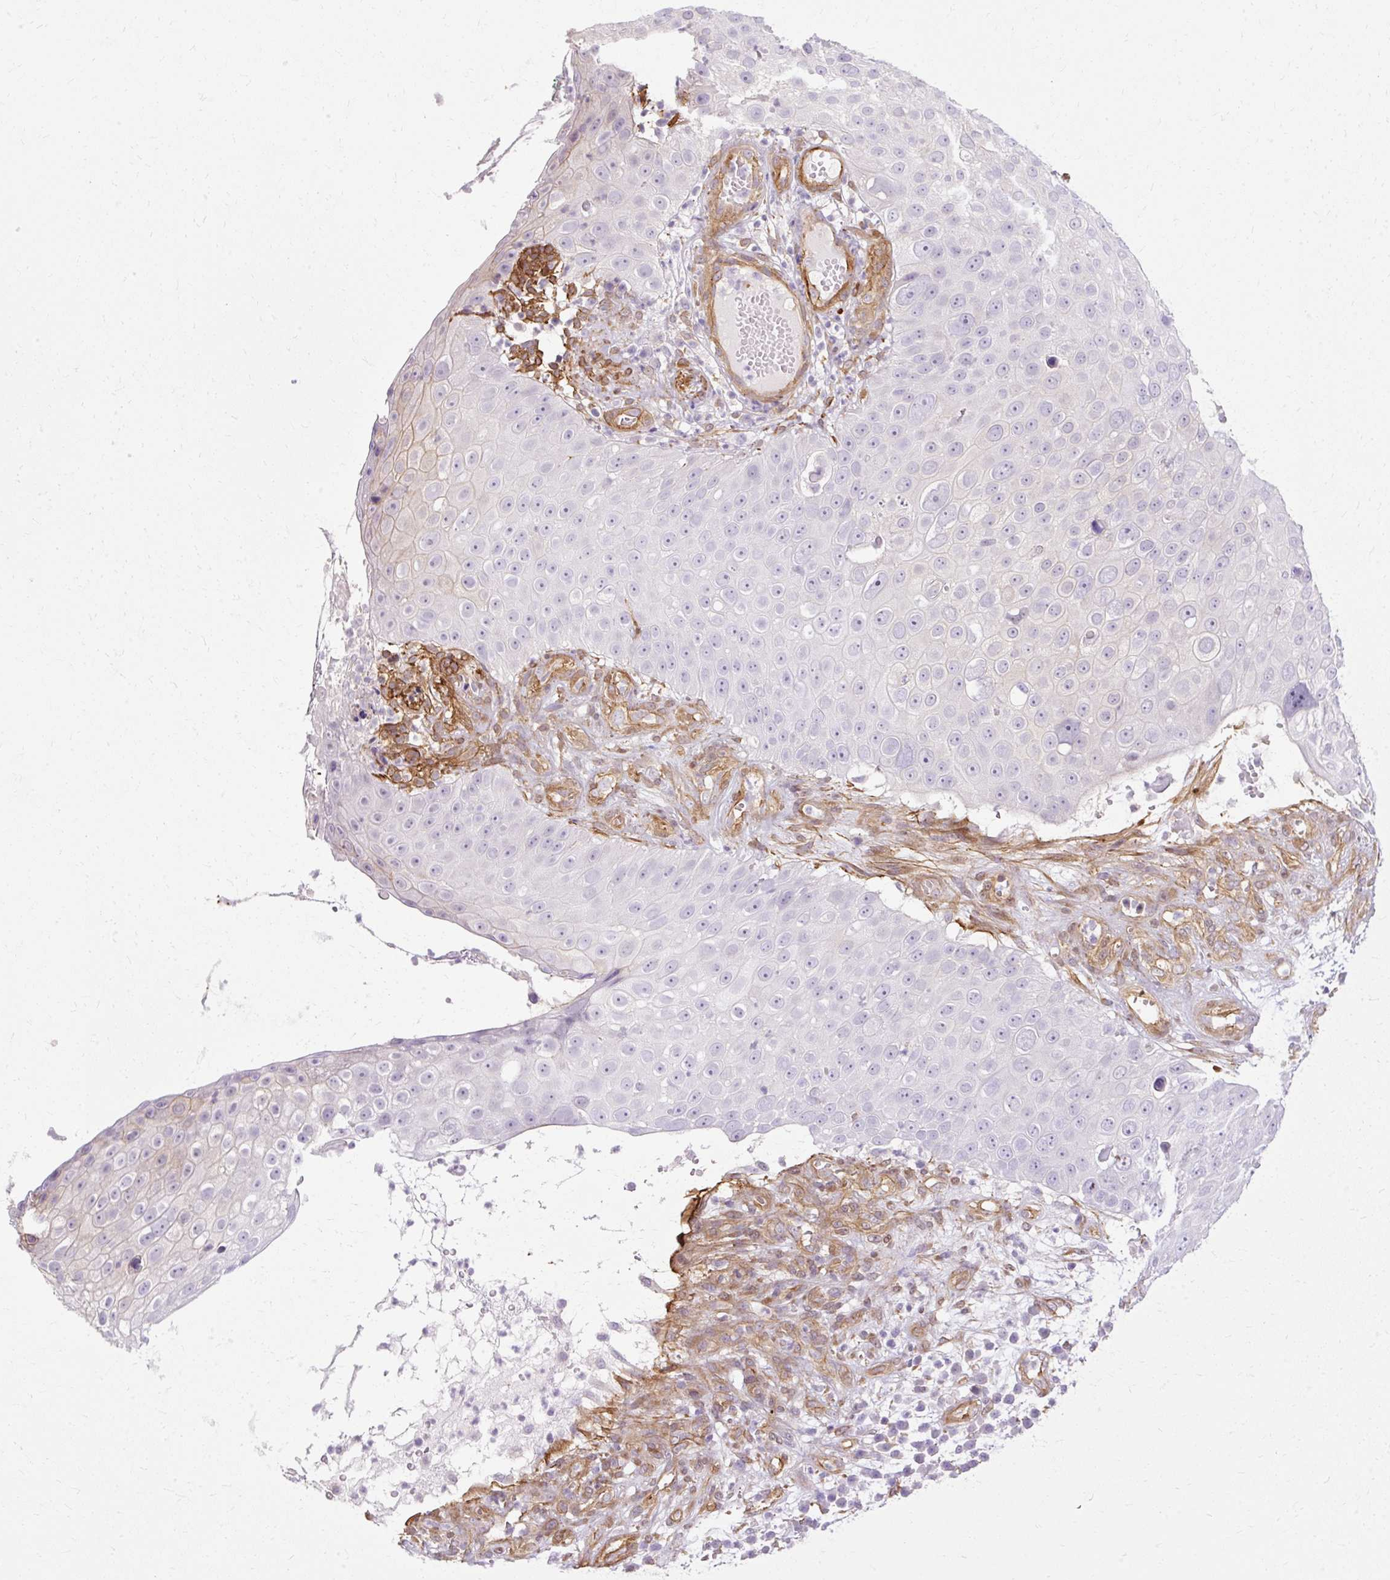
{"staining": {"intensity": "negative", "quantity": "none", "location": "none"}, "tissue": "skin cancer", "cell_type": "Tumor cells", "image_type": "cancer", "snomed": [{"axis": "morphology", "description": "Squamous cell carcinoma, NOS"}, {"axis": "topography", "description": "Skin"}], "caption": "Immunohistochemistry (IHC) of skin cancer reveals no positivity in tumor cells.", "gene": "CNN3", "patient": {"sex": "male", "age": 71}}